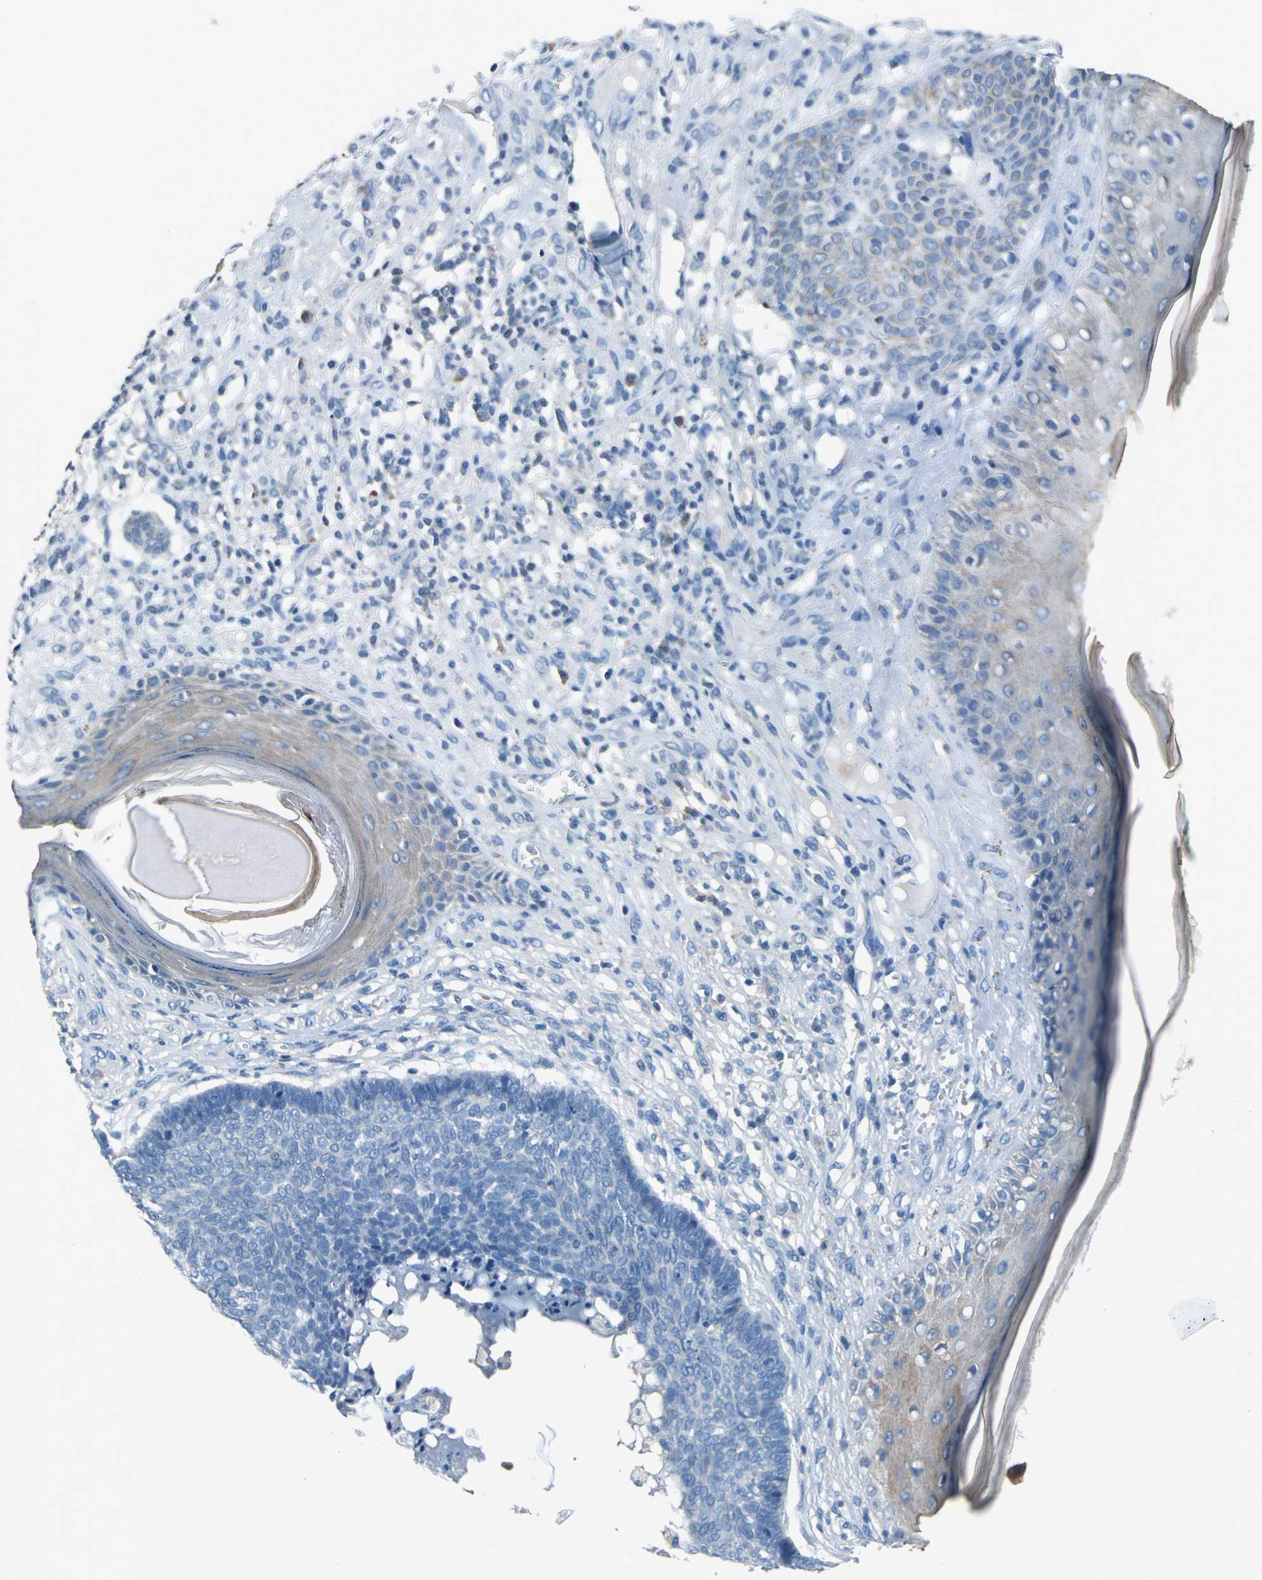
{"staining": {"intensity": "negative", "quantity": "none", "location": "none"}, "tissue": "skin cancer", "cell_type": "Tumor cells", "image_type": "cancer", "snomed": [{"axis": "morphology", "description": "Basal cell carcinoma"}, {"axis": "topography", "description": "Skin"}], "caption": "Image shows no protein staining in tumor cells of skin cancer tissue. (DAB immunohistochemistry (IHC) with hematoxylin counter stain).", "gene": "PRKCA", "patient": {"sex": "male", "age": 84}}